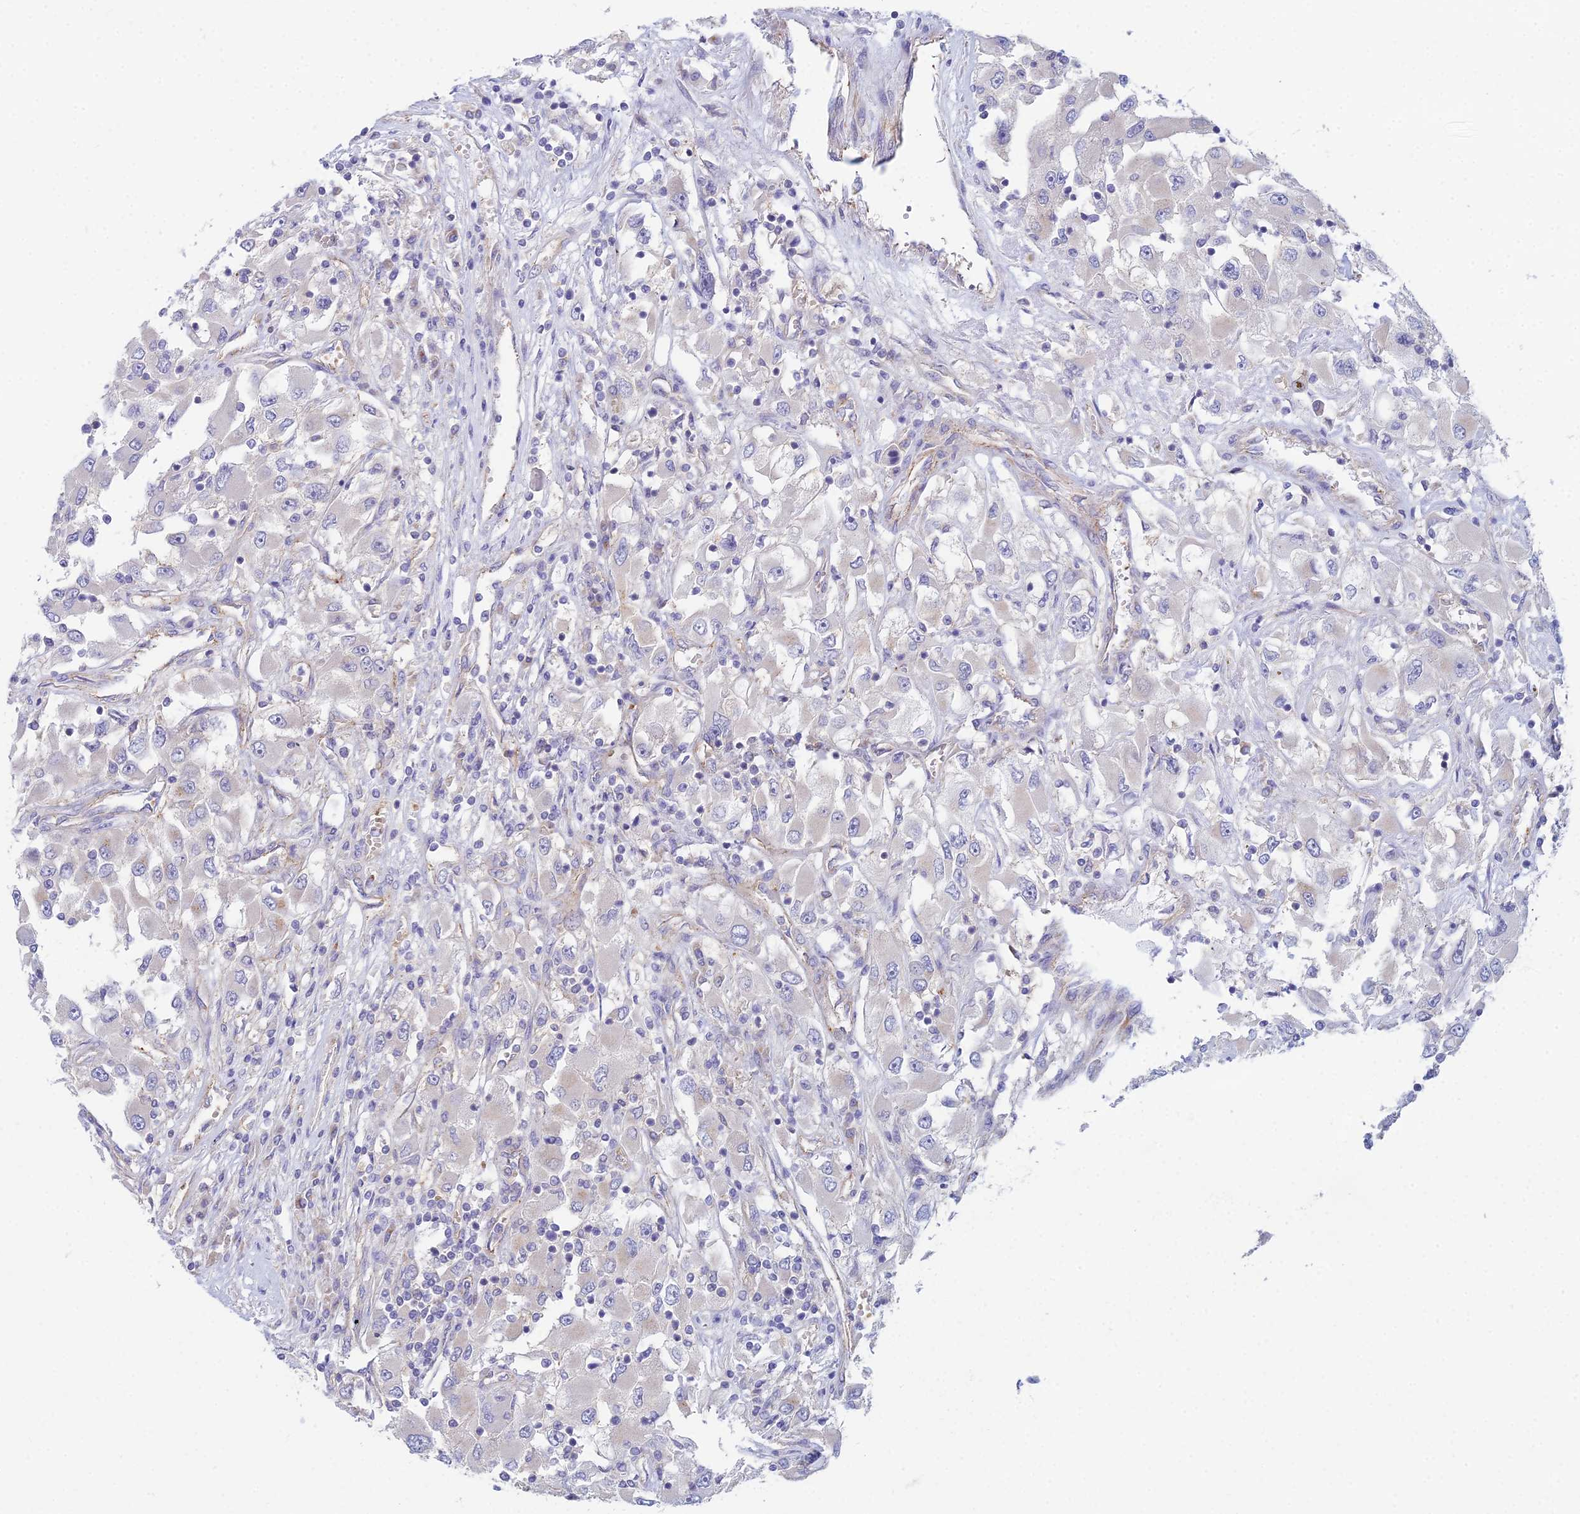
{"staining": {"intensity": "negative", "quantity": "none", "location": "none"}, "tissue": "renal cancer", "cell_type": "Tumor cells", "image_type": "cancer", "snomed": [{"axis": "morphology", "description": "Adenocarcinoma, NOS"}, {"axis": "topography", "description": "Kidney"}], "caption": "An image of human renal adenocarcinoma is negative for staining in tumor cells.", "gene": "ZNF564", "patient": {"sex": "female", "age": 52}}